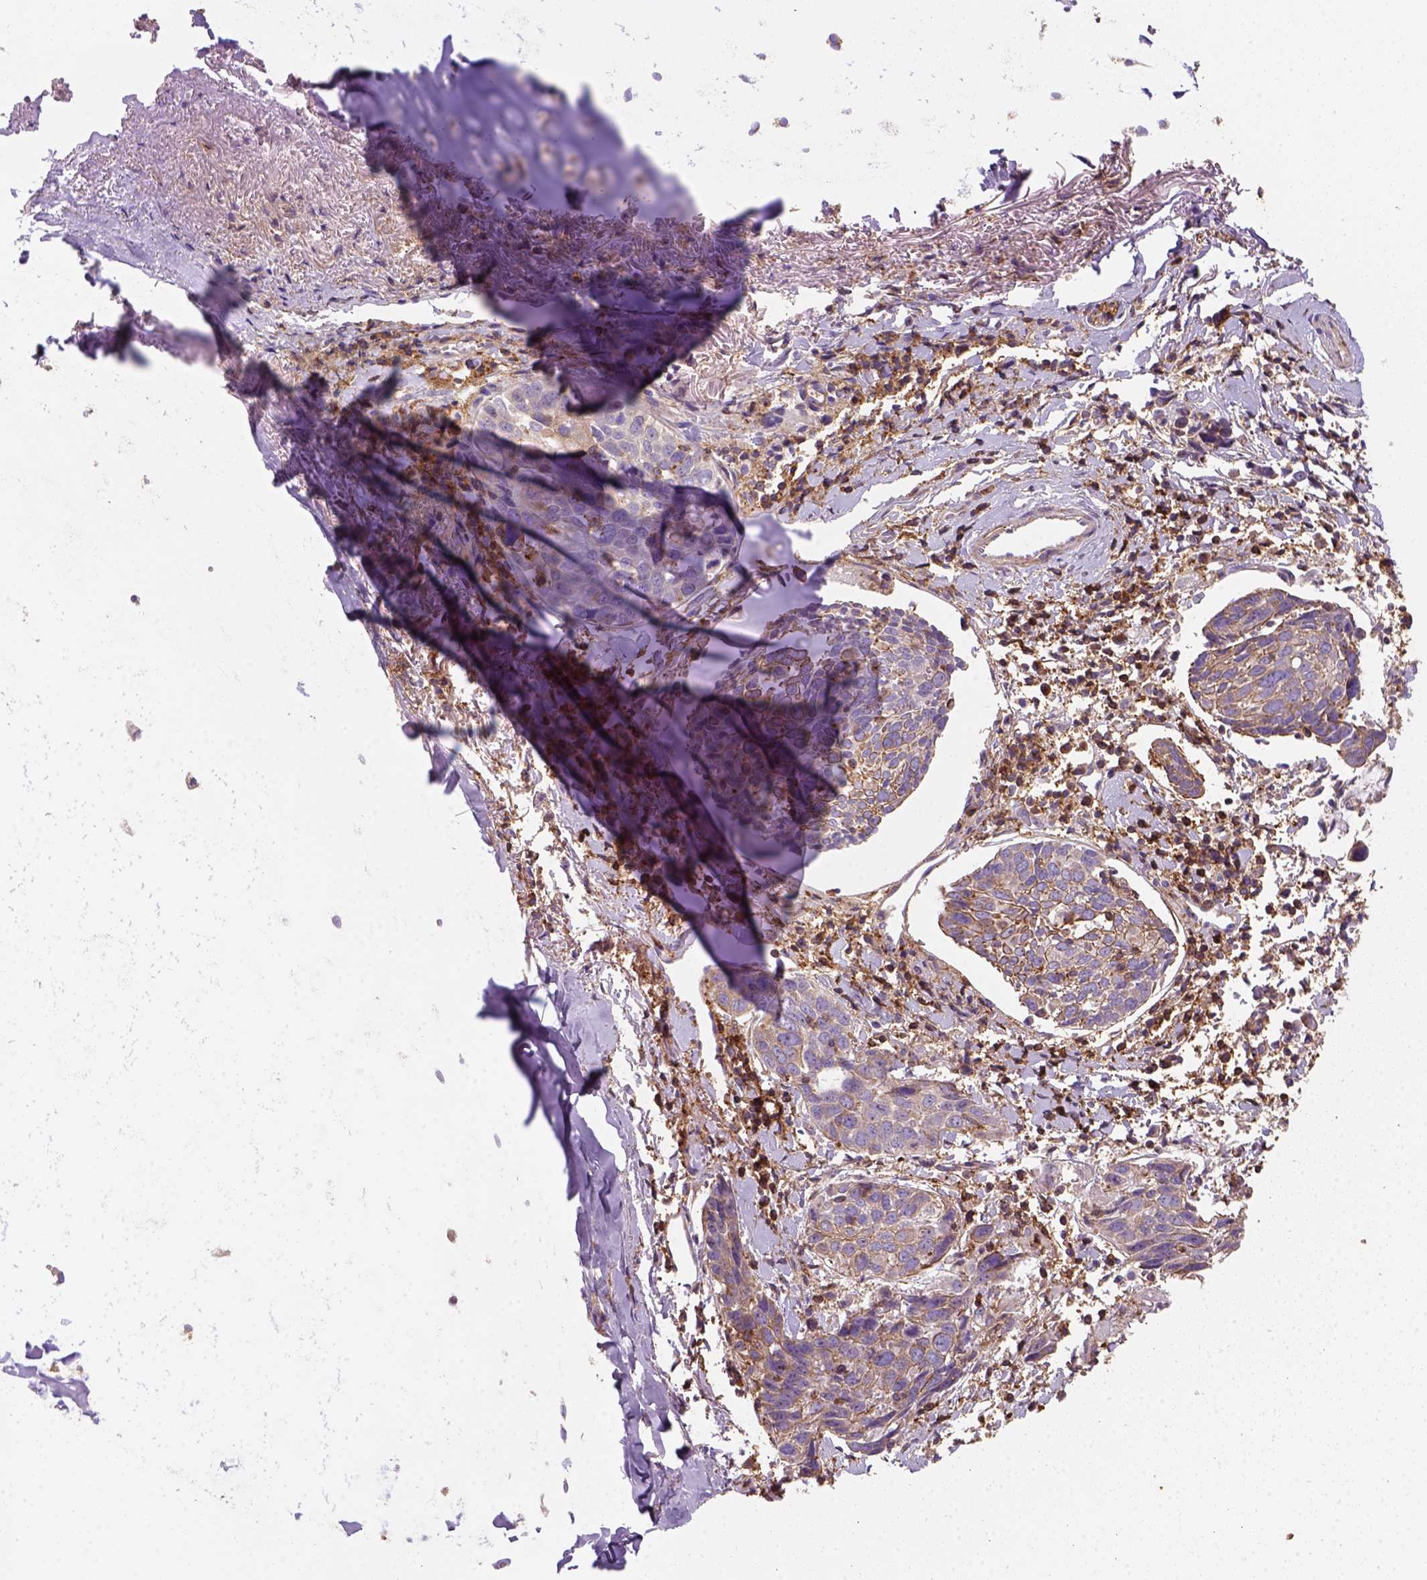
{"staining": {"intensity": "moderate", "quantity": "<25%", "location": "cytoplasmic/membranous"}, "tissue": "lung cancer", "cell_type": "Tumor cells", "image_type": "cancer", "snomed": [{"axis": "morphology", "description": "Squamous cell carcinoma, NOS"}, {"axis": "topography", "description": "Lung"}], "caption": "Immunohistochemistry image of neoplastic tissue: lung cancer stained using IHC reveals low levels of moderate protein expression localized specifically in the cytoplasmic/membranous of tumor cells, appearing as a cytoplasmic/membranous brown color.", "gene": "GPRC5D", "patient": {"sex": "male", "age": 57}}